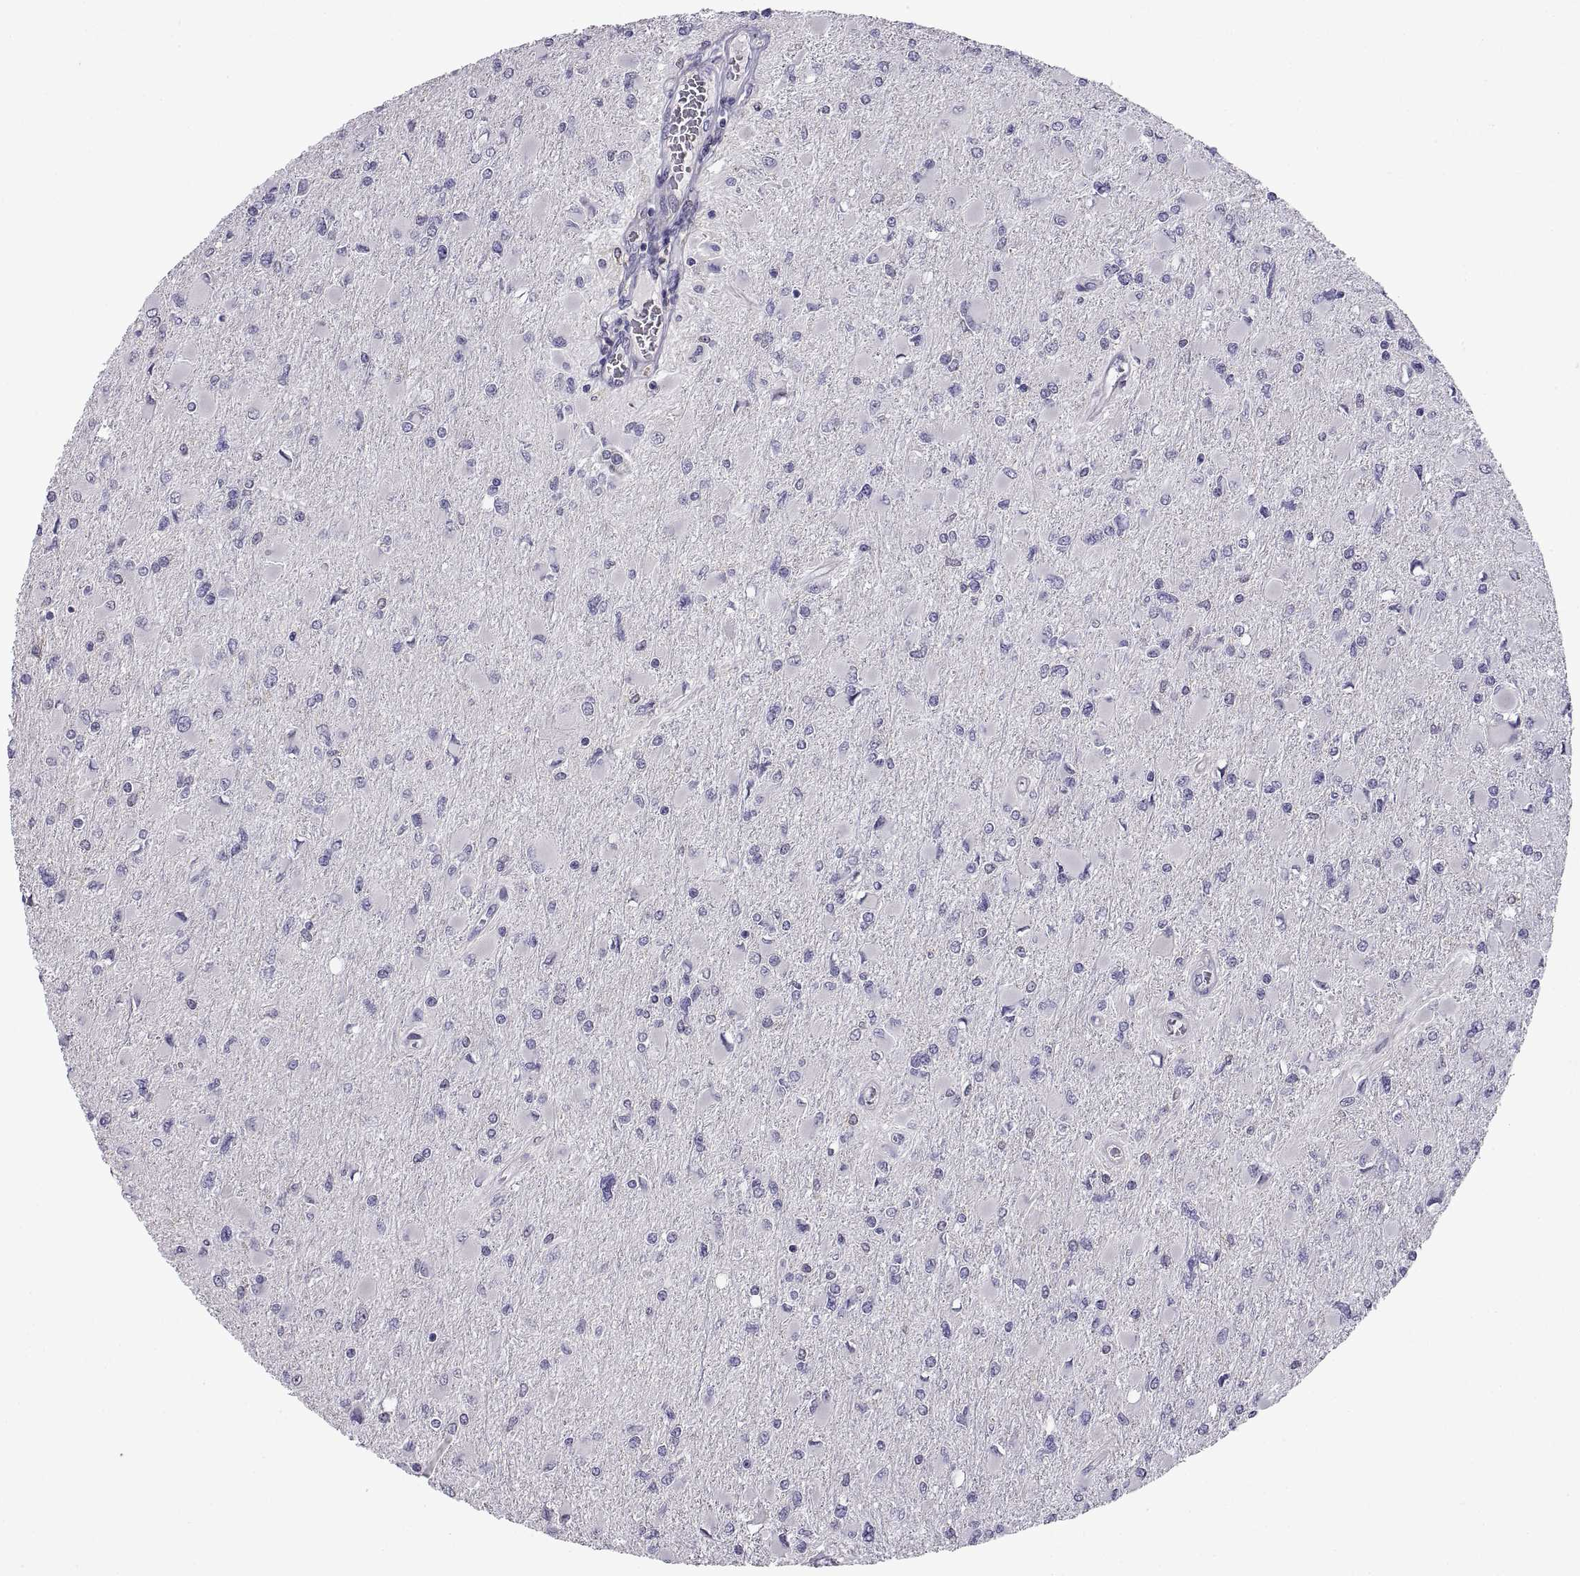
{"staining": {"intensity": "negative", "quantity": "none", "location": "none"}, "tissue": "glioma", "cell_type": "Tumor cells", "image_type": "cancer", "snomed": [{"axis": "morphology", "description": "Glioma, malignant, High grade"}, {"axis": "topography", "description": "Cerebral cortex"}], "caption": "Protein analysis of high-grade glioma (malignant) reveals no significant staining in tumor cells.", "gene": "DOK3", "patient": {"sex": "female", "age": 36}}